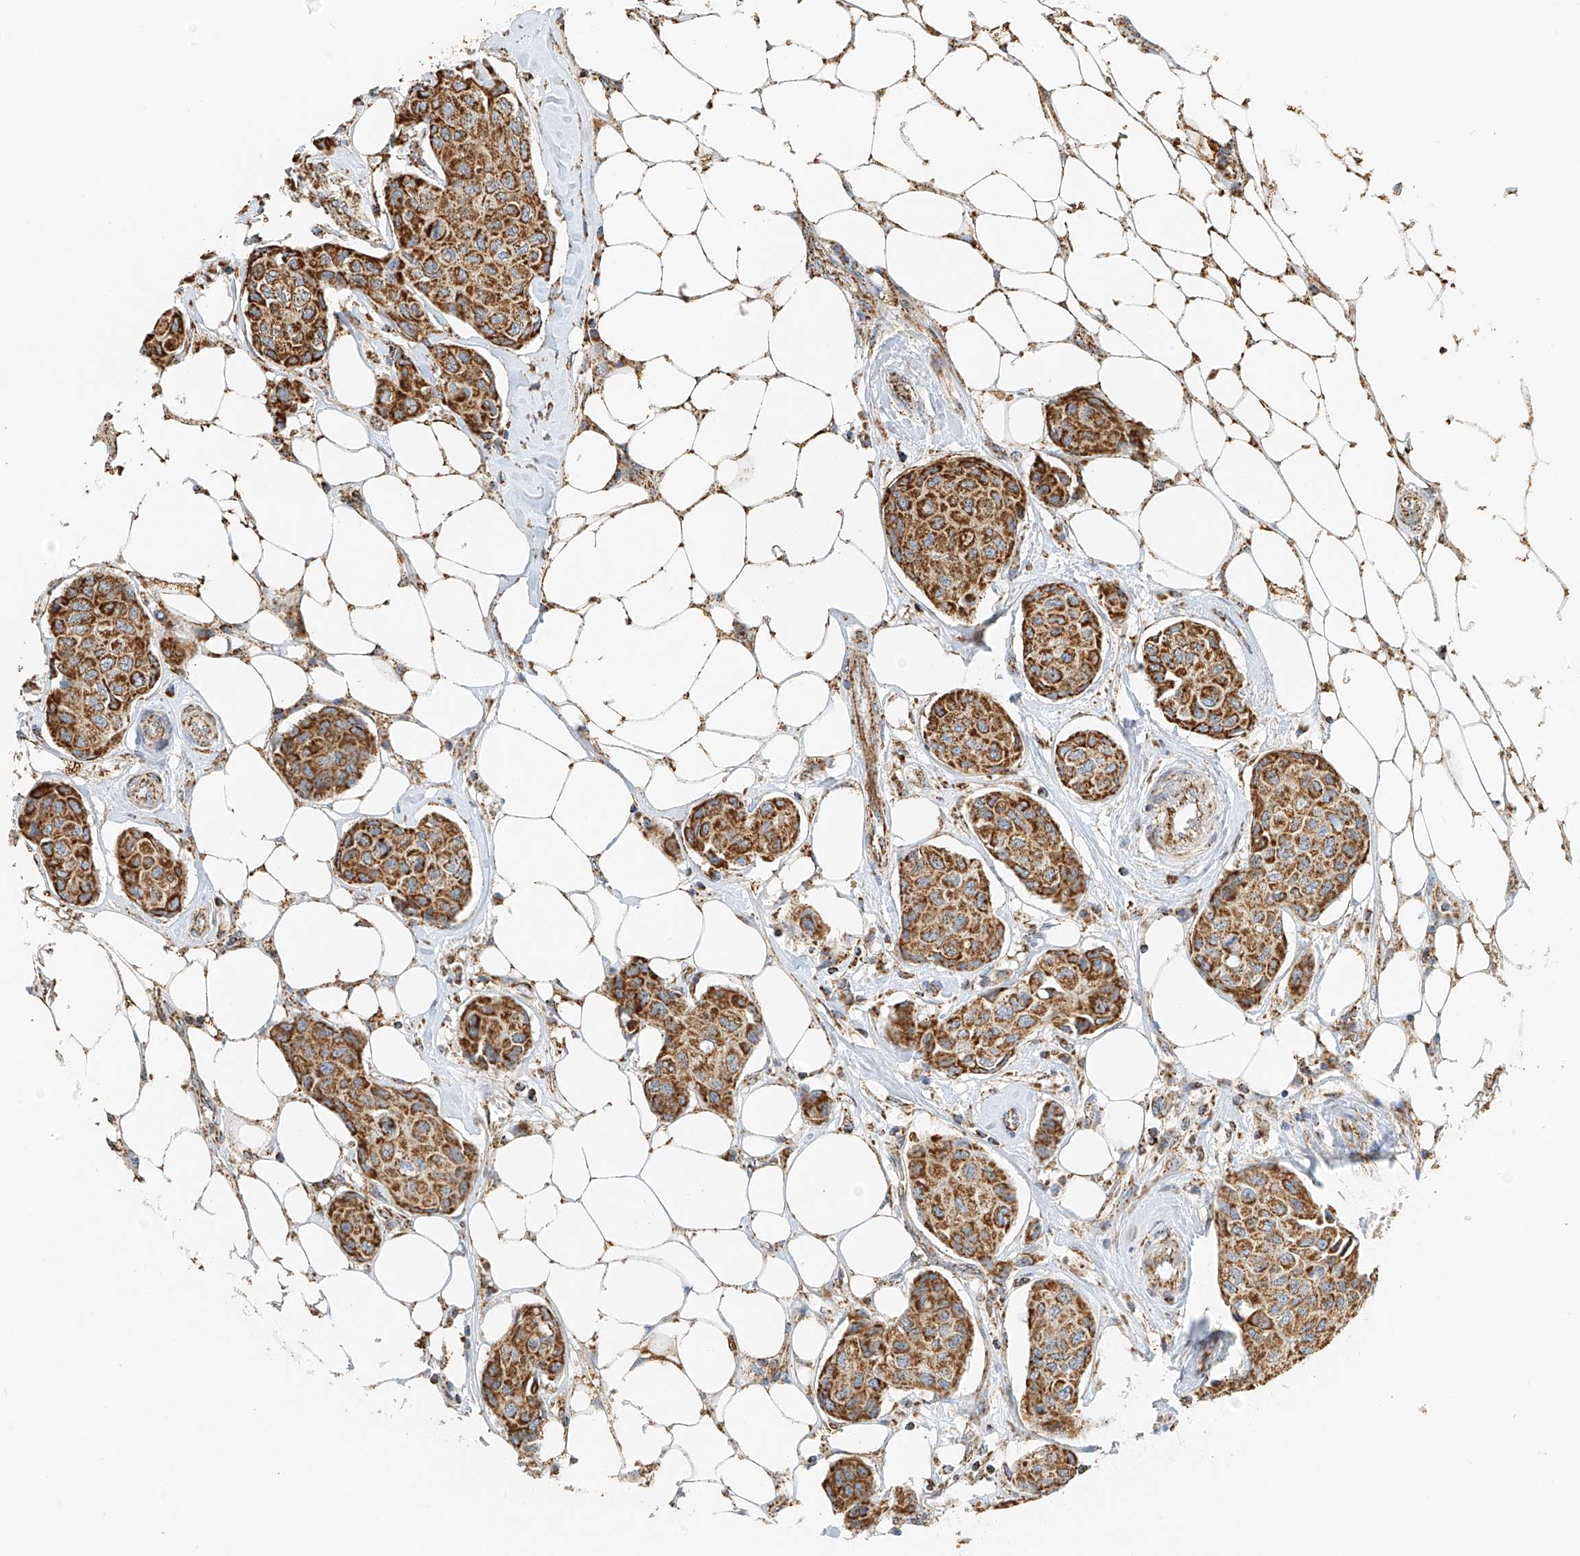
{"staining": {"intensity": "strong", "quantity": ">75%", "location": "cytoplasmic/membranous"}, "tissue": "breast cancer", "cell_type": "Tumor cells", "image_type": "cancer", "snomed": [{"axis": "morphology", "description": "Duct carcinoma"}, {"axis": "topography", "description": "Breast"}], "caption": "High-power microscopy captured an IHC image of breast infiltrating ductal carcinoma, revealing strong cytoplasmic/membranous staining in about >75% of tumor cells.", "gene": "YIPF7", "patient": {"sex": "female", "age": 80}}